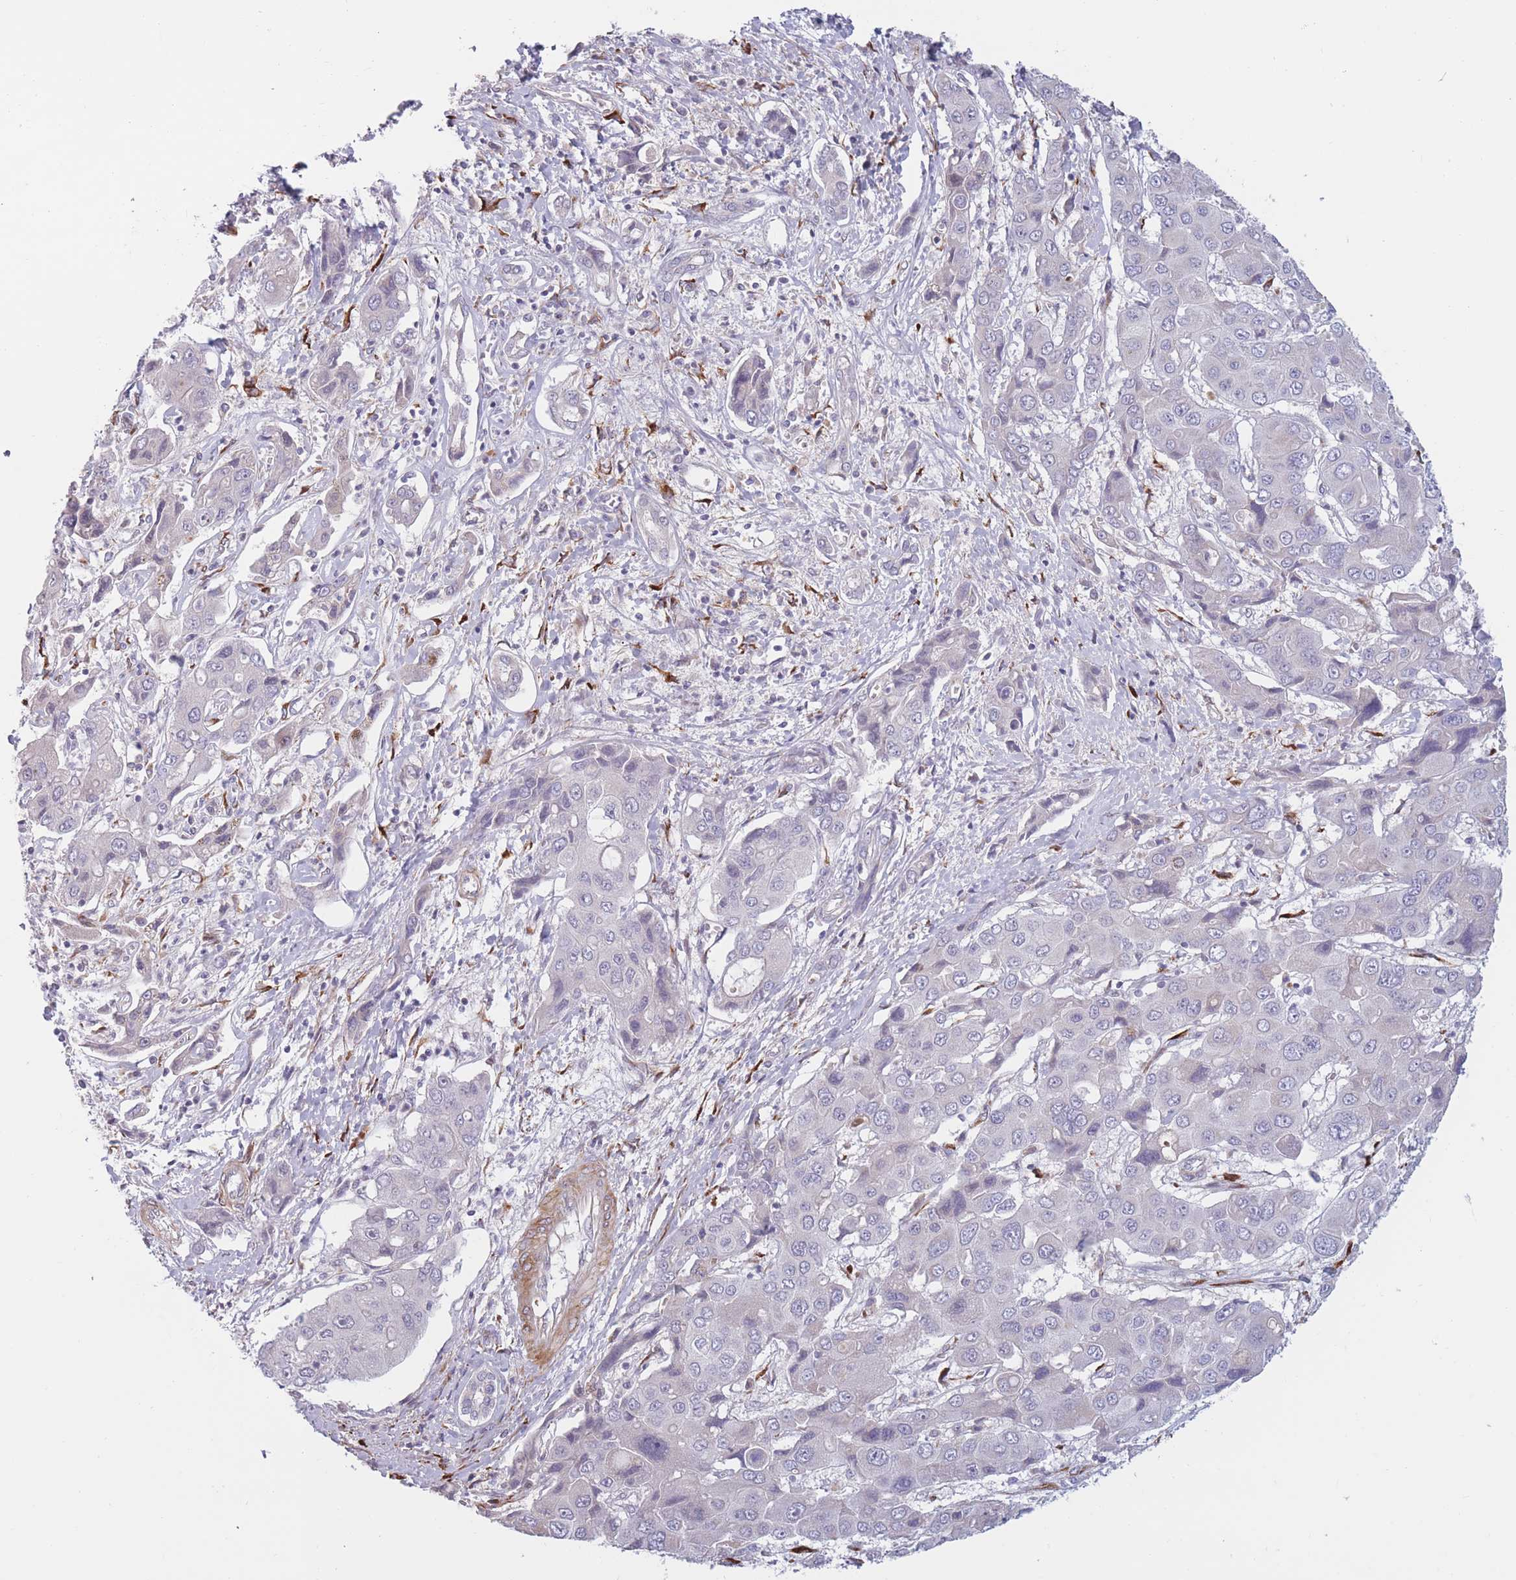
{"staining": {"intensity": "negative", "quantity": "none", "location": "none"}, "tissue": "liver cancer", "cell_type": "Tumor cells", "image_type": "cancer", "snomed": [{"axis": "morphology", "description": "Cholangiocarcinoma"}, {"axis": "topography", "description": "Liver"}], "caption": "Tumor cells are negative for protein expression in human liver cancer (cholangiocarcinoma).", "gene": "CCNQ", "patient": {"sex": "male", "age": 67}}